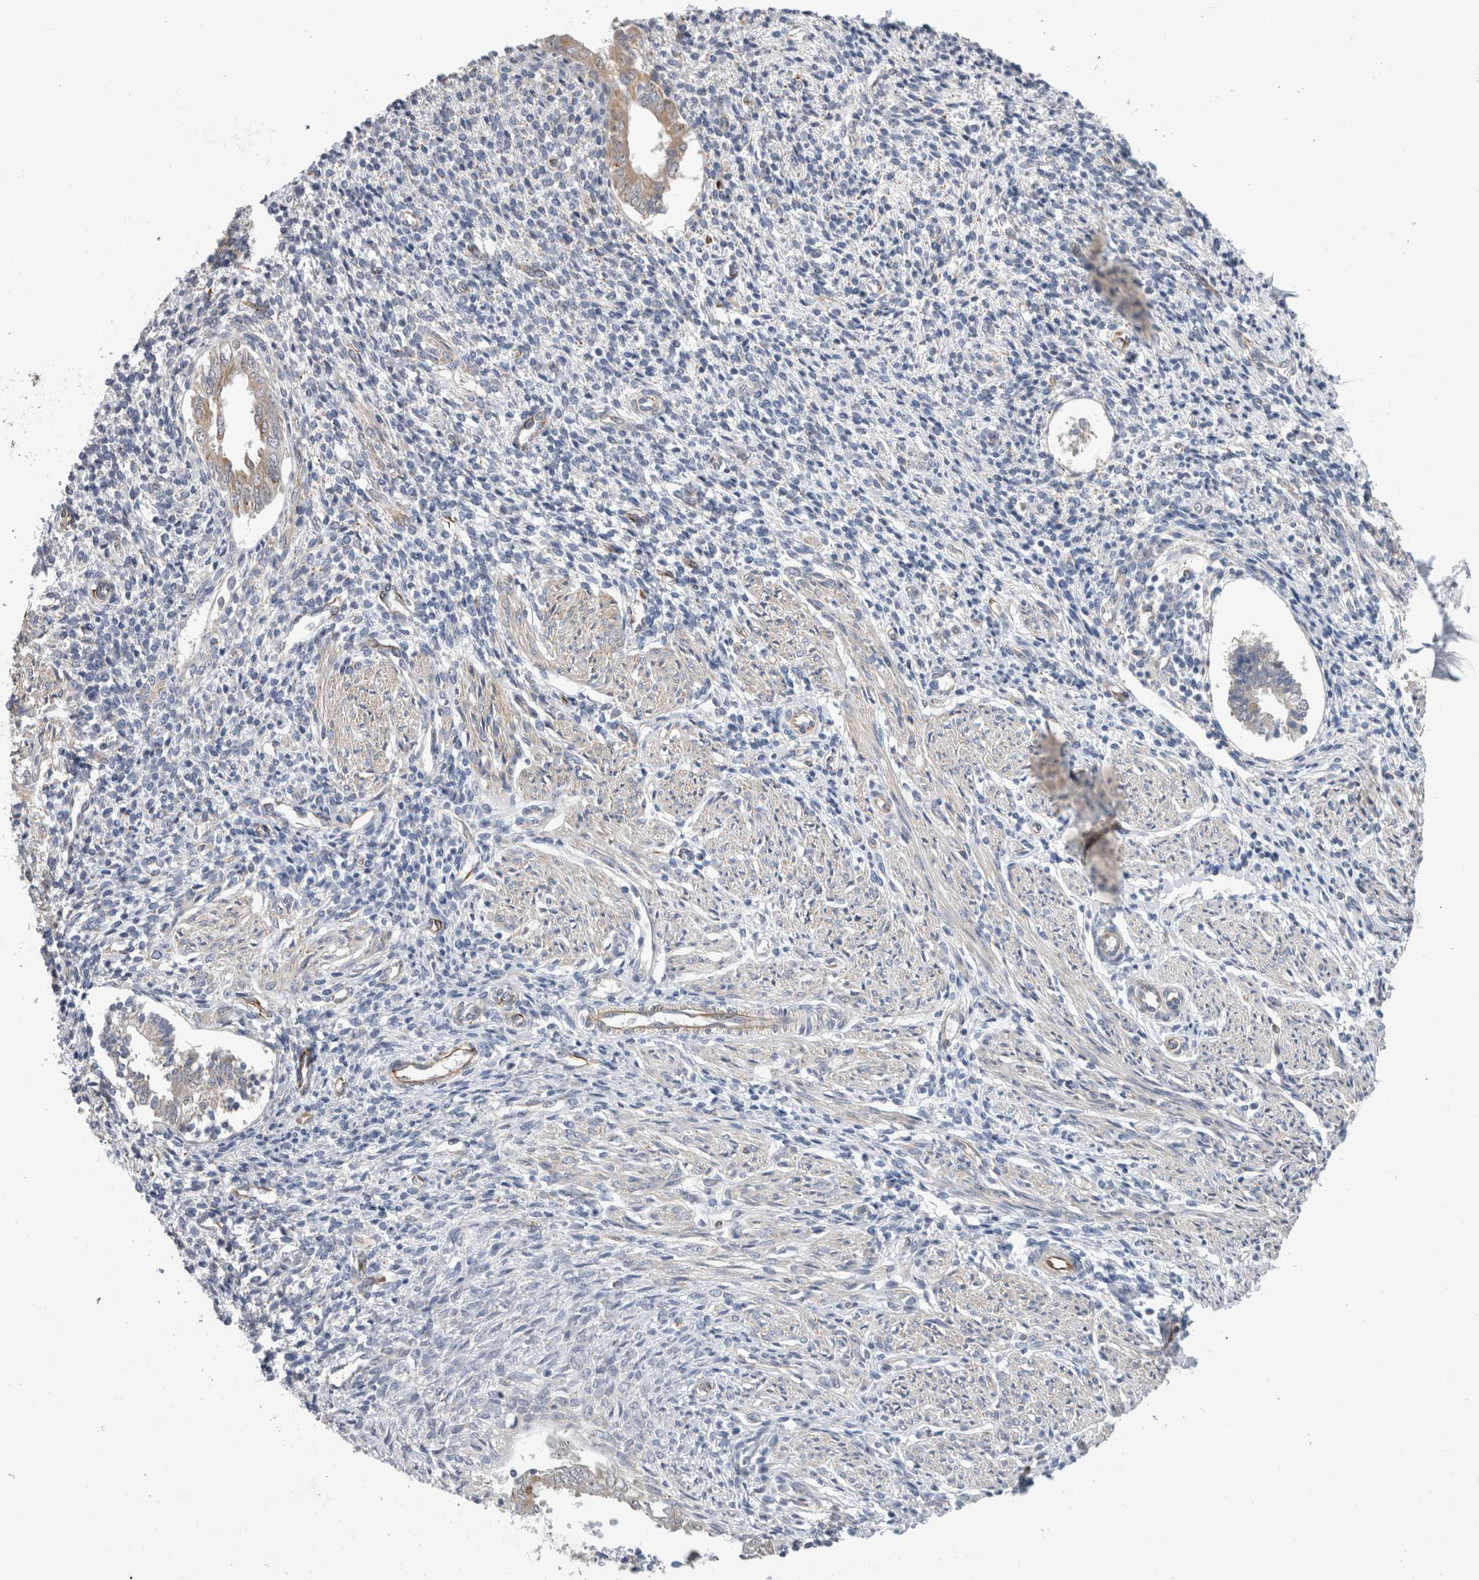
{"staining": {"intensity": "negative", "quantity": "none", "location": "none"}, "tissue": "endometrium", "cell_type": "Cells in endometrial stroma", "image_type": "normal", "snomed": [{"axis": "morphology", "description": "Normal tissue, NOS"}, {"axis": "topography", "description": "Endometrium"}], "caption": "Human endometrium stained for a protein using IHC exhibits no staining in cells in endometrial stroma.", "gene": "FAM83H", "patient": {"sex": "female", "age": 66}}